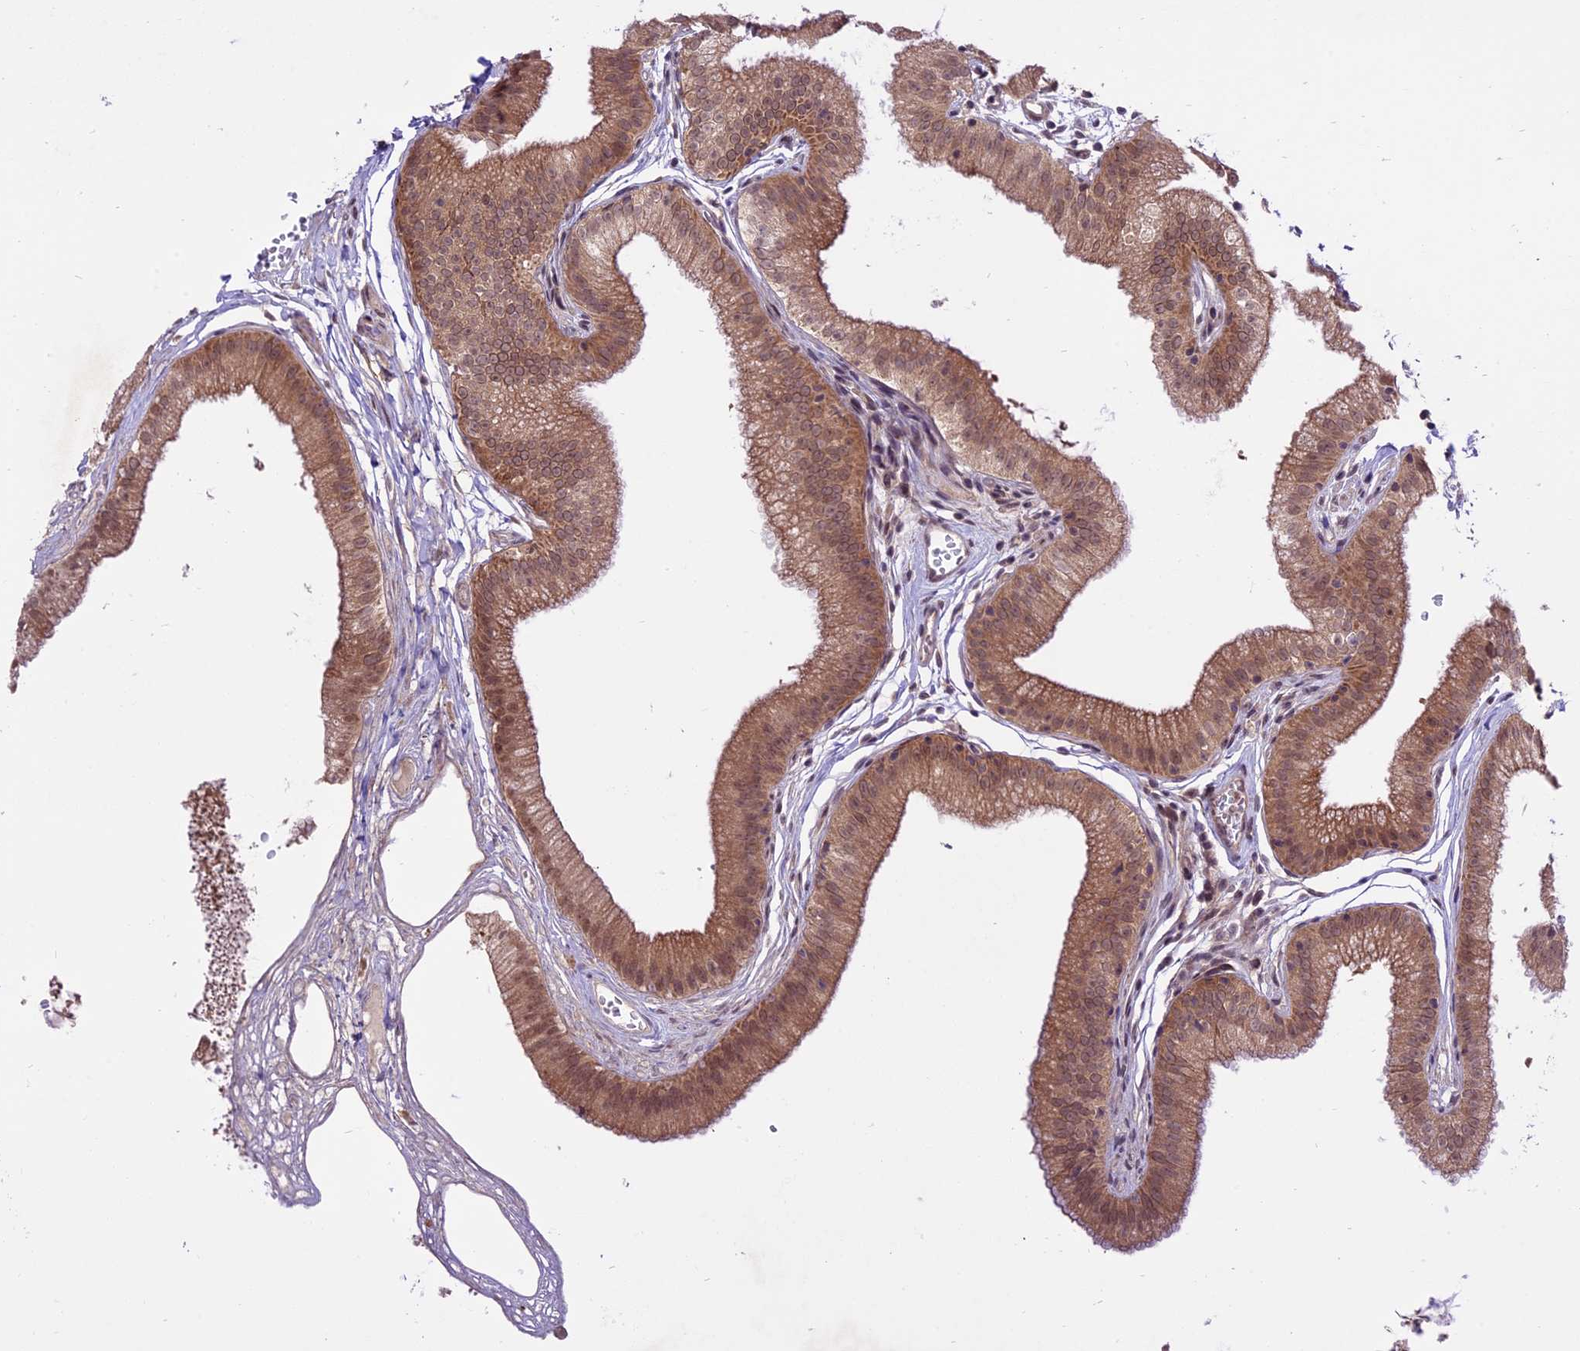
{"staining": {"intensity": "moderate", "quantity": ">75%", "location": "cytoplasmic/membranous,nuclear"}, "tissue": "gallbladder", "cell_type": "Glandular cells", "image_type": "normal", "snomed": [{"axis": "morphology", "description": "Normal tissue, NOS"}, {"axis": "topography", "description": "Gallbladder"}], "caption": "DAB (3,3'-diaminobenzidine) immunohistochemical staining of unremarkable gallbladder exhibits moderate cytoplasmic/membranous,nuclear protein expression in about >75% of glandular cells. The protein of interest is shown in brown color, while the nuclei are stained blue.", "gene": "SPRED1", "patient": {"sex": "female", "age": 54}}